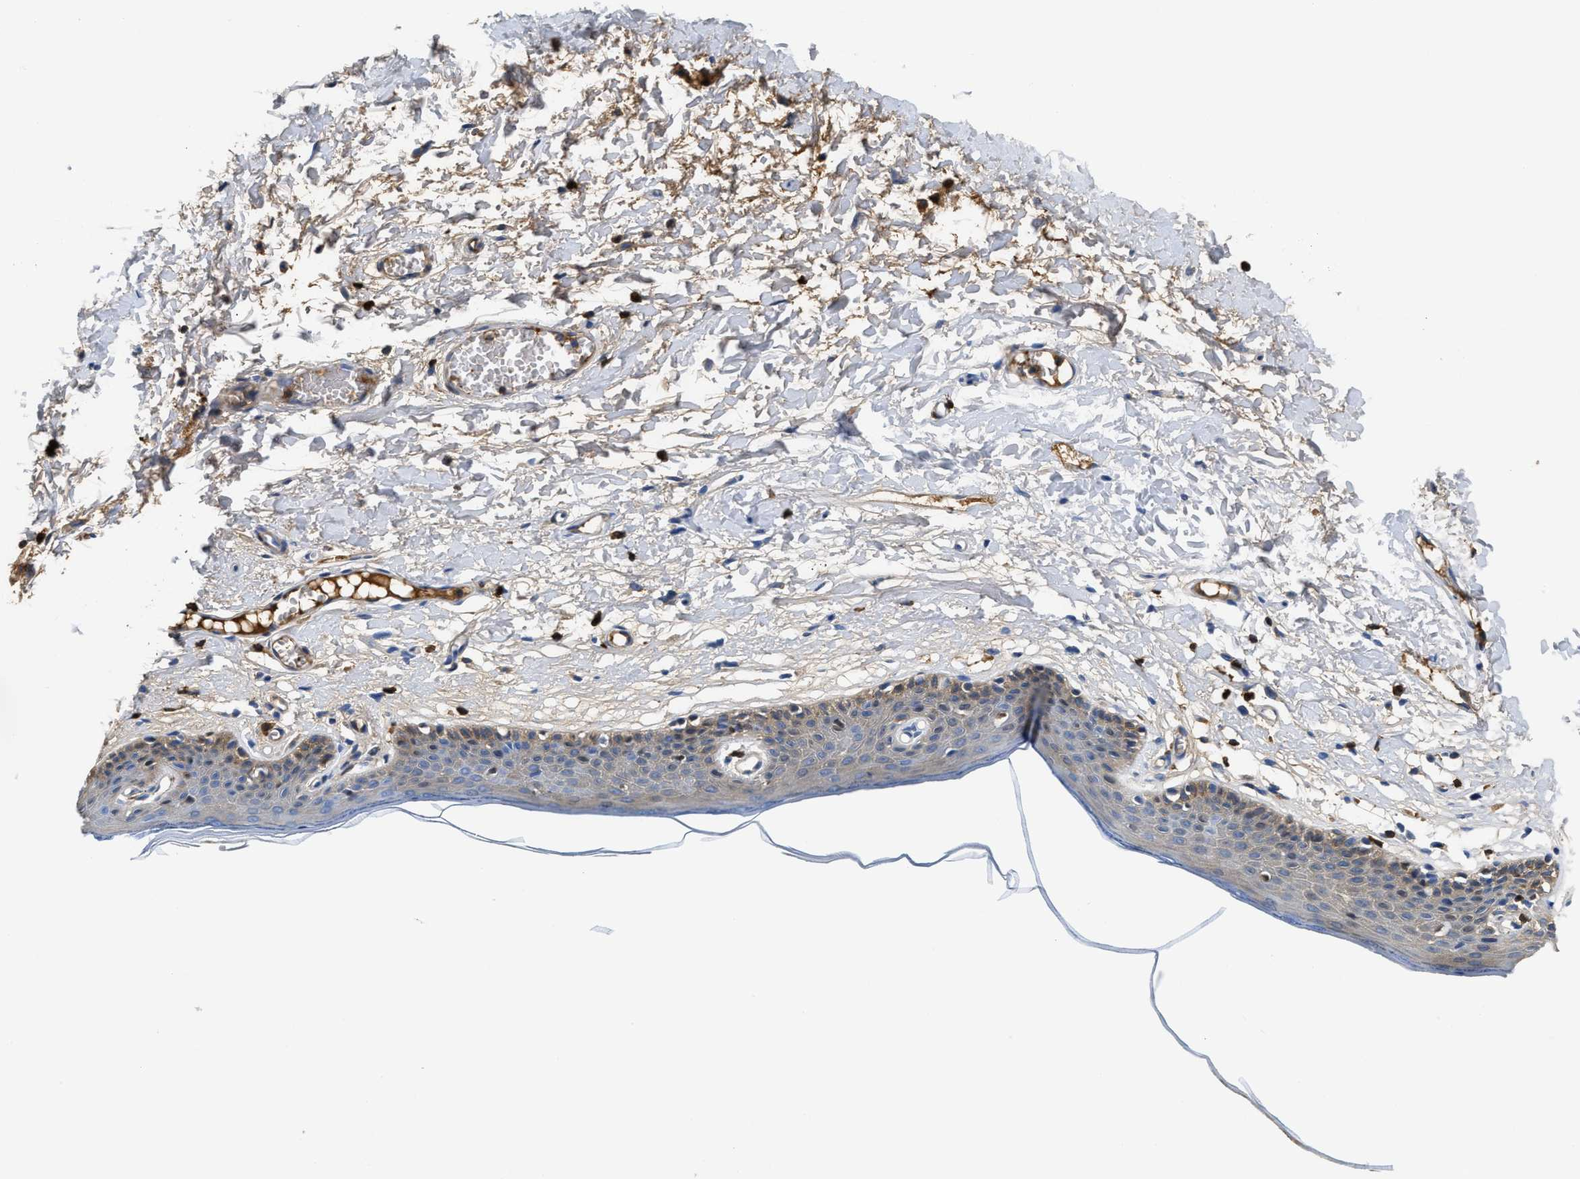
{"staining": {"intensity": "moderate", "quantity": "25%-75%", "location": "cytoplasmic/membranous"}, "tissue": "skin", "cell_type": "Epidermal cells", "image_type": "normal", "snomed": [{"axis": "morphology", "description": "Normal tissue, NOS"}, {"axis": "topography", "description": "Vulva"}], "caption": "Immunohistochemistry (IHC) of normal human skin exhibits medium levels of moderate cytoplasmic/membranous positivity in approximately 25%-75% of epidermal cells. The protein is shown in brown color, while the nuclei are stained blue.", "gene": "GC", "patient": {"sex": "female", "age": 54}}